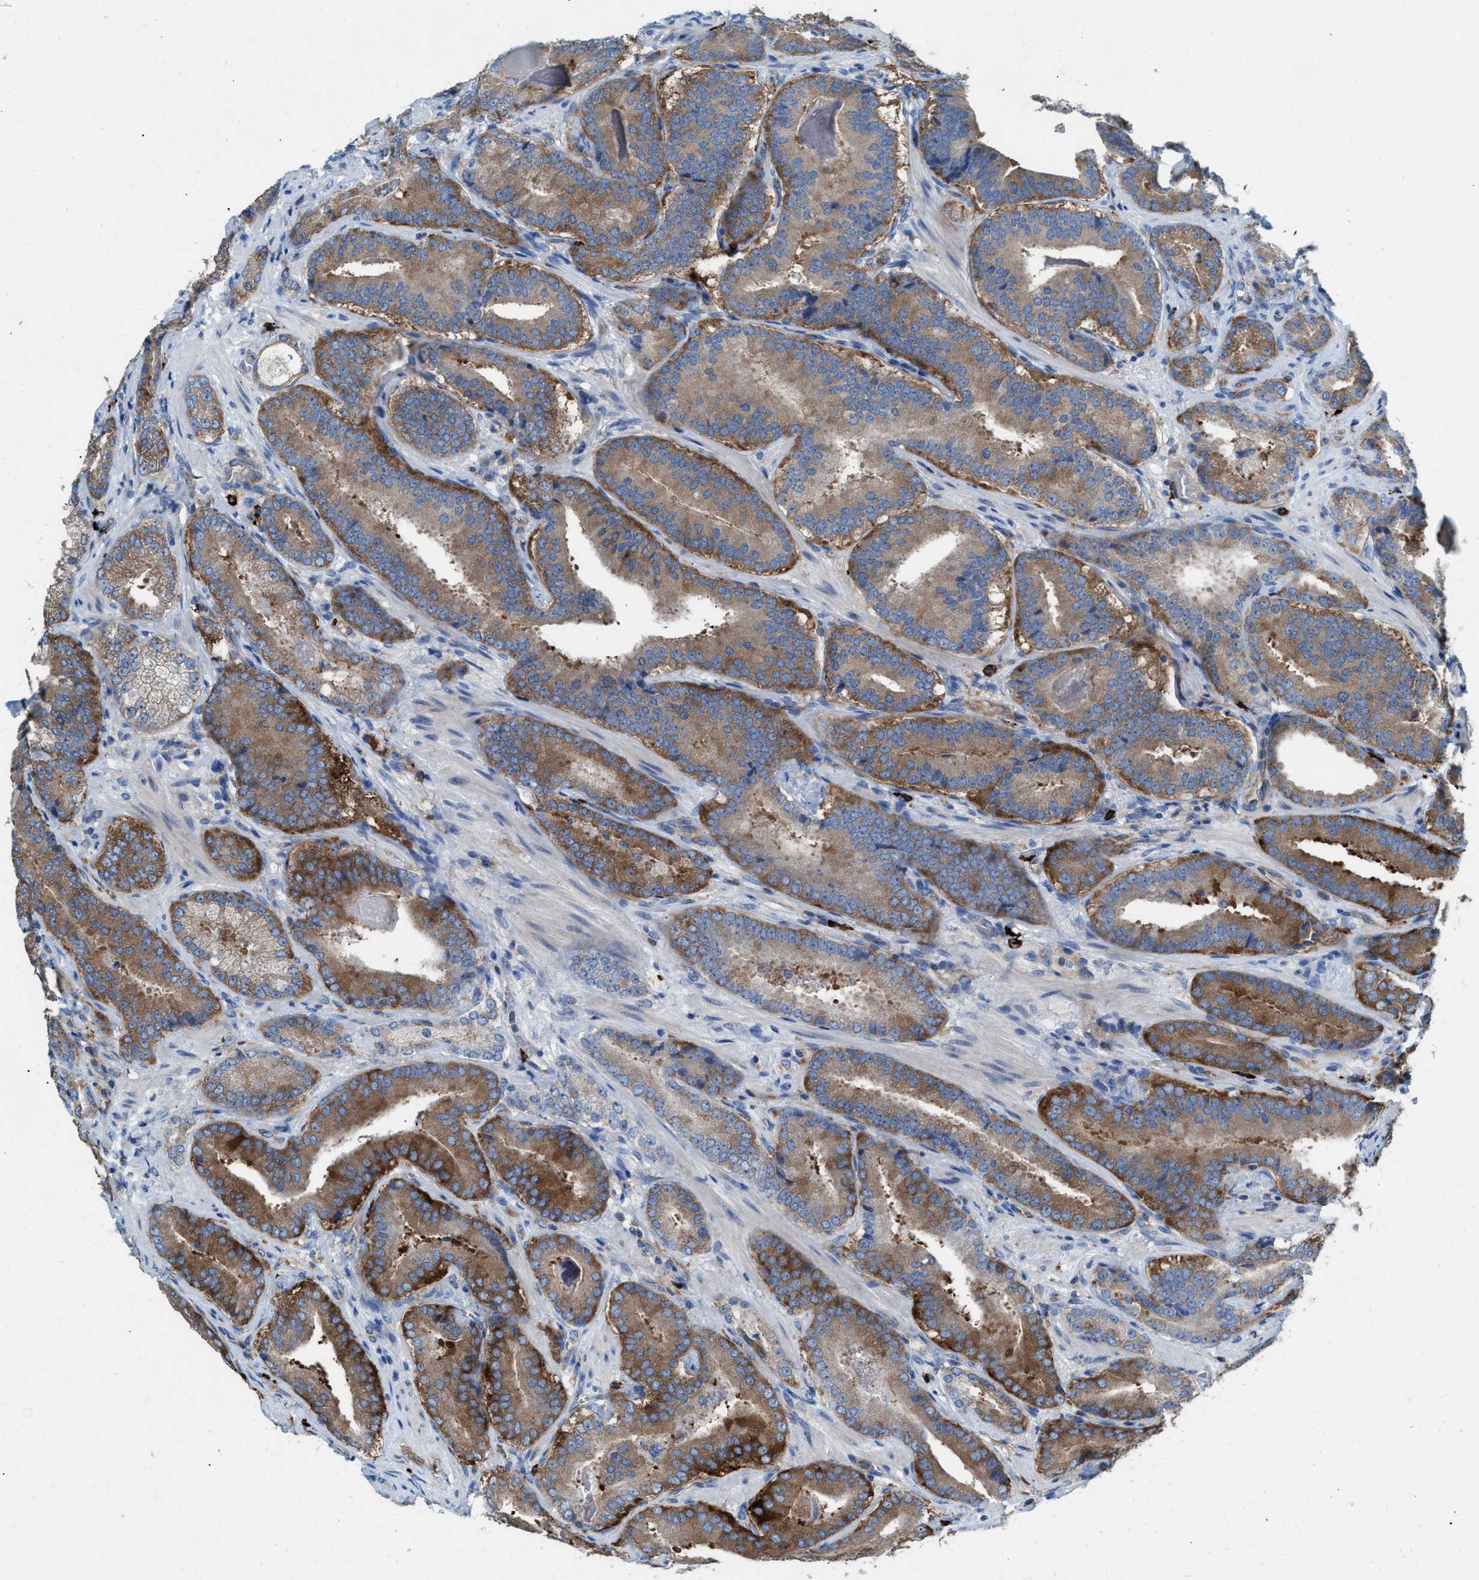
{"staining": {"intensity": "moderate", "quantity": ">75%", "location": "cytoplasmic/membranous"}, "tissue": "prostate cancer", "cell_type": "Tumor cells", "image_type": "cancer", "snomed": [{"axis": "morphology", "description": "Adenocarcinoma, Low grade"}, {"axis": "topography", "description": "Prostate"}], "caption": "Immunohistochemistry of prostate cancer (low-grade adenocarcinoma) exhibits medium levels of moderate cytoplasmic/membranous positivity in about >75% of tumor cells.", "gene": "NYAP1", "patient": {"sex": "male", "age": 51}}